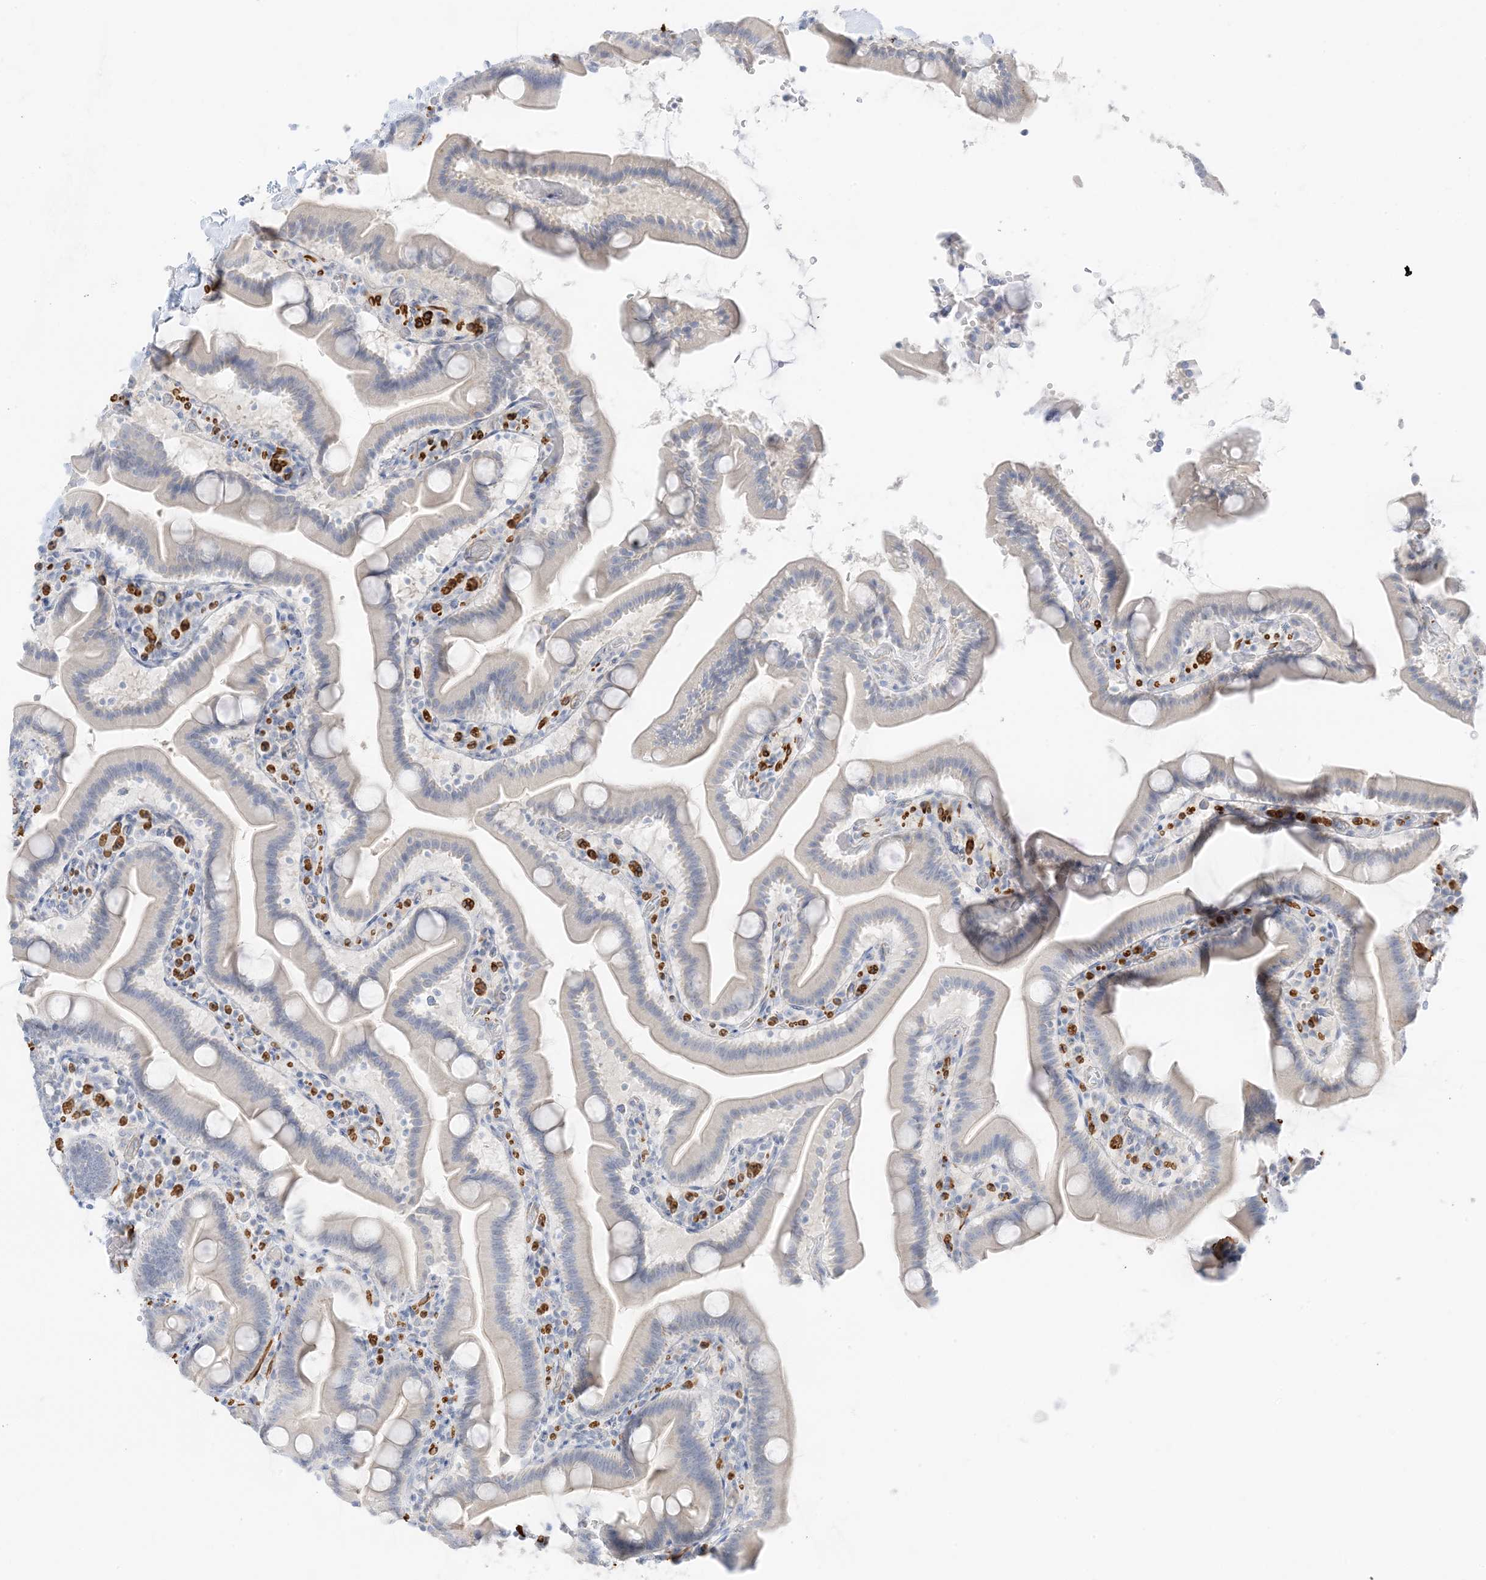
{"staining": {"intensity": "negative", "quantity": "none", "location": "none"}, "tissue": "duodenum", "cell_type": "Glandular cells", "image_type": "normal", "snomed": [{"axis": "morphology", "description": "Normal tissue, NOS"}, {"axis": "topography", "description": "Duodenum"}], "caption": "Histopathology image shows no protein positivity in glandular cells of normal duodenum. (Brightfield microscopy of DAB (3,3'-diaminobenzidine) IHC at high magnification).", "gene": "SLC22A13", "patient": {"sex": "male", "age": 55}}